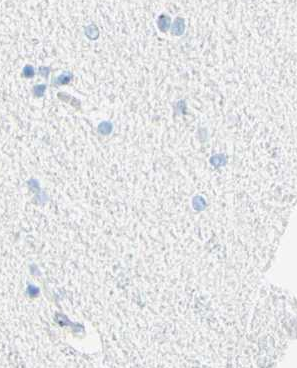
{"staining": {"intensity": "negative", "quantity": "none", "location": "none"}, "tissue": "hippocampus", "cell_type": "Glial cells", "image_type": "normal", "snomed": [{"axis": "morphology", "description": "Normal tissue, NOS"}, {"axis": "topography", "description": "Hippocampus"}], "caption": "This histopathology image is of benign hippocampus stained with immunohistochemistry (IHC) to label a protein in brown with the nuclei are counter-stained blue. There is no staining in glial cells.", "gene": "FMR1NB", "patient": {"sex": "female", "age": 54}}